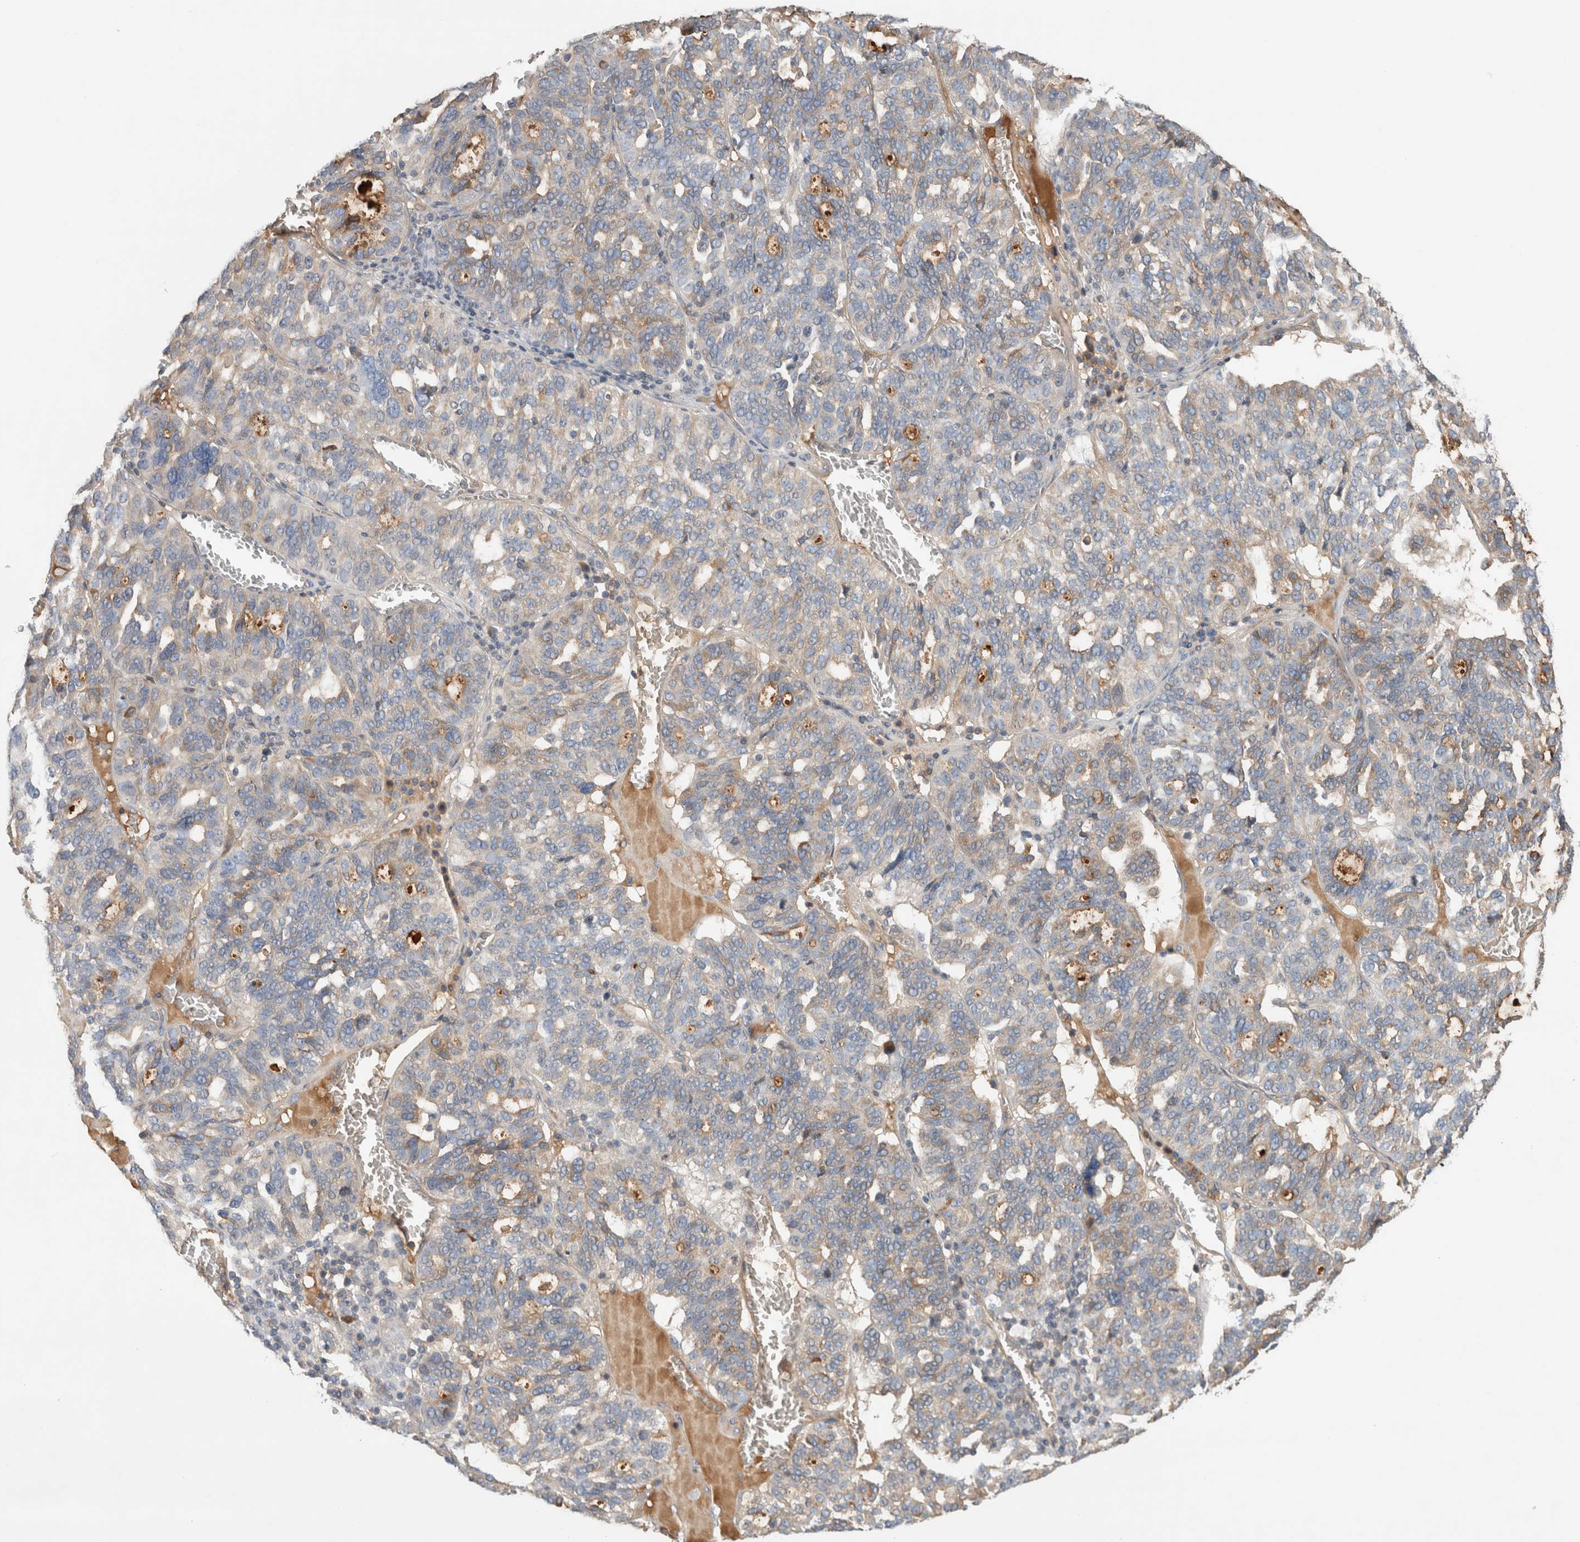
{"staining": {"intensity": "weak", "quantity": "25%-75%", "location": "cytoplasmic/membranous"}, "tissue": "ovarian cancer", "cell_type": "Tumor cells", "image_type": "cancer", "snomed": [{"axis": "morphology", "description": "Cystadenocarcinoma, serous, NOS"}, {"axis": "topography", "description": "Ovary"}], "caption": "Approximately 25%-75% of tumor cells in human ovarian cancer (serous cystadenocarcinoma) display weak cytoplasmic/membranous protein staining as visualized by brown immunohistochemical staining.", "gene": "CFI", "patient": {"sex": "female", "age": 59}}